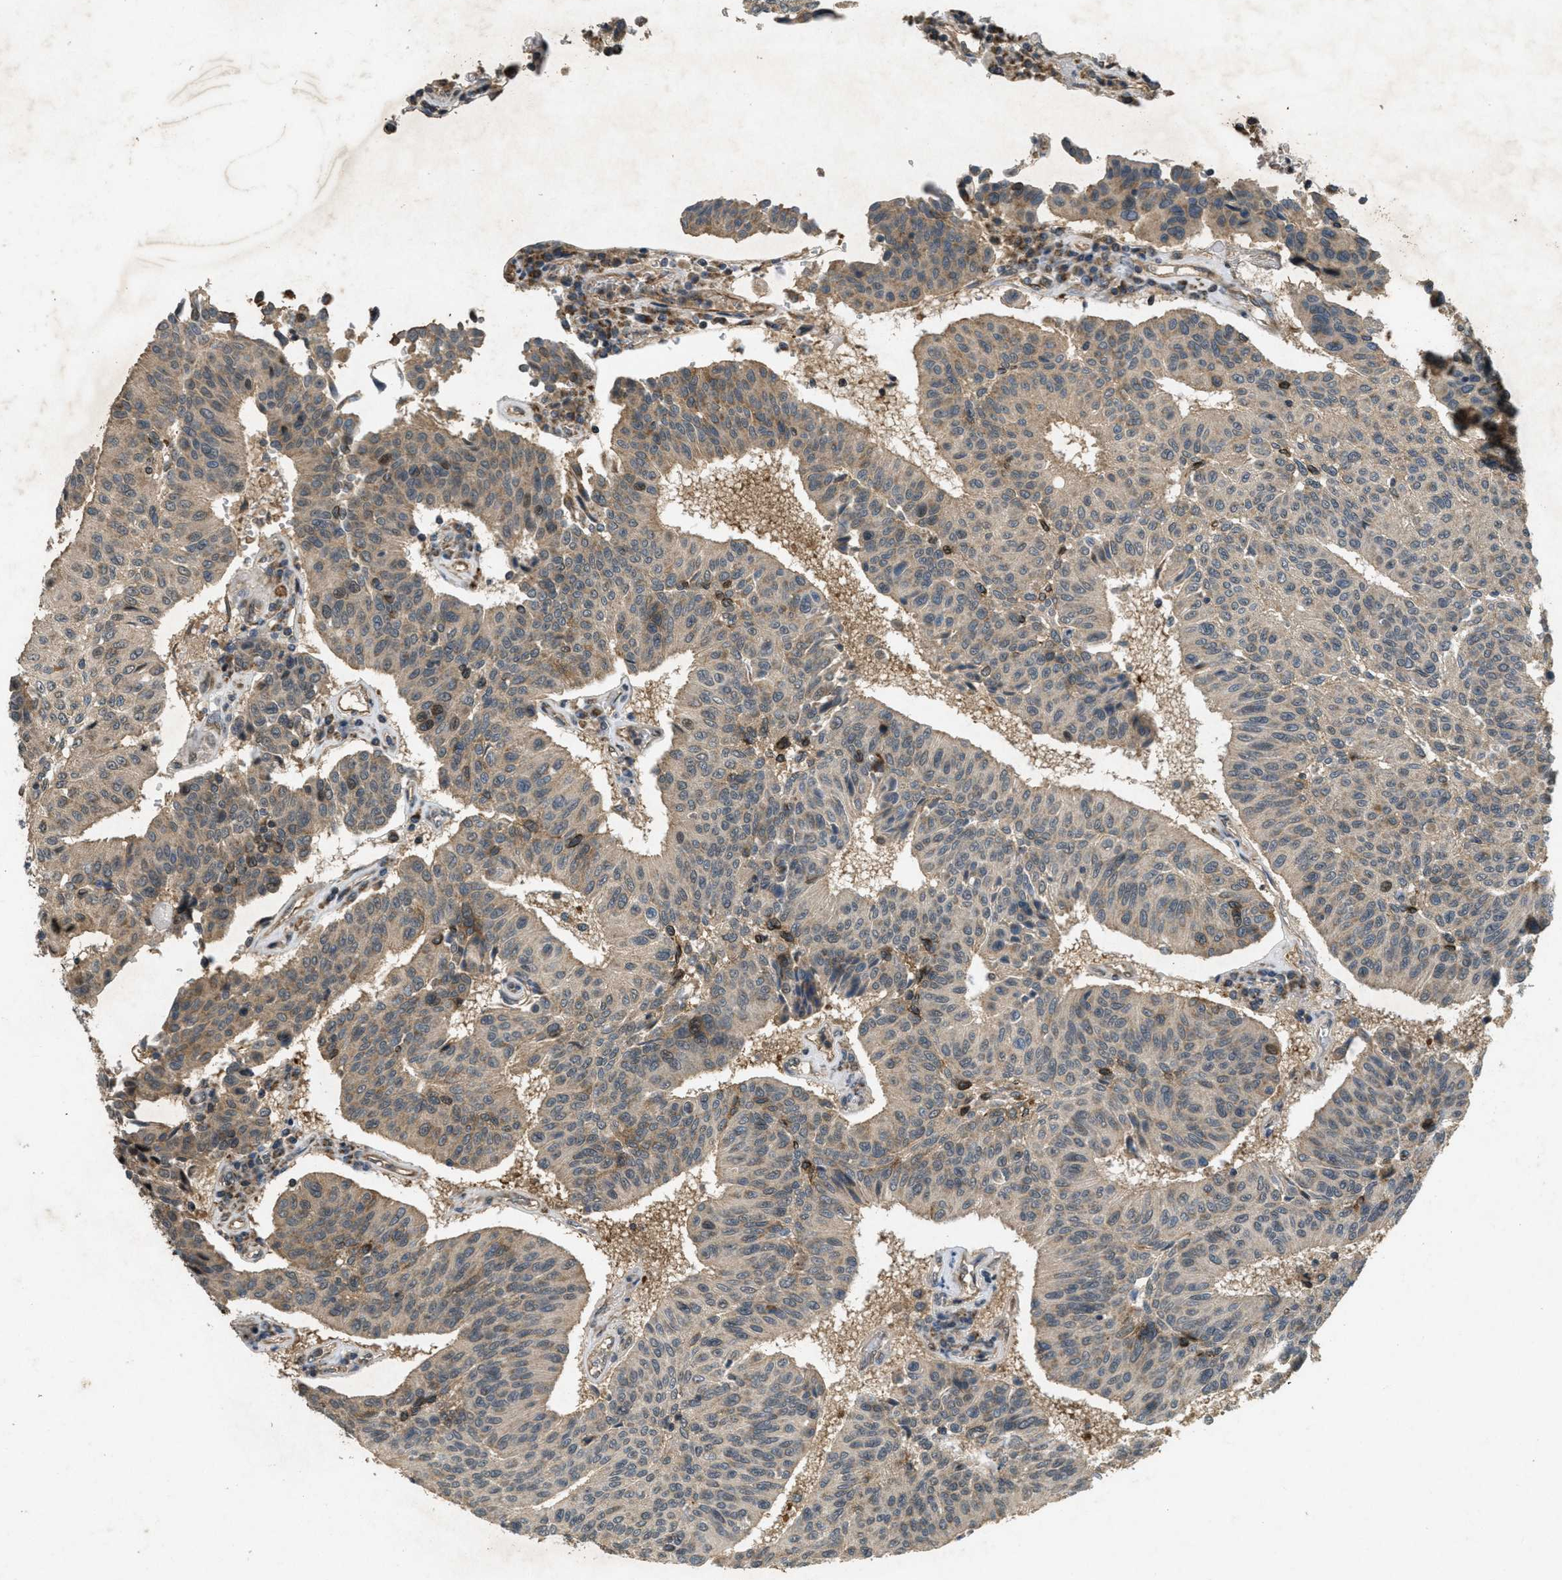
{"staining": {"intensity": "weak", "quantity": "25%-75%", "location": "cytoplasmic/membranous"}, "tissue": "urothelial cancer", "cell_type": "Tumor cells", "image_type": "cancer", "snomed": [{"axis": "morphology", "description": "Urothelial carcinoma, High grade"}, {"axis": "topography", "description": "Urinary bladder"}], "caption": "High-power microscopy captured an immunohistochemistry (IHC) histopathology image of urothelial carcinoma (high-grade), revealing weak cytoplasmic/membranous expression in about 25%-75% of tumor cells.", "gene": "PPP1R15A", "patient": {"sex": "male", "age": 66}}